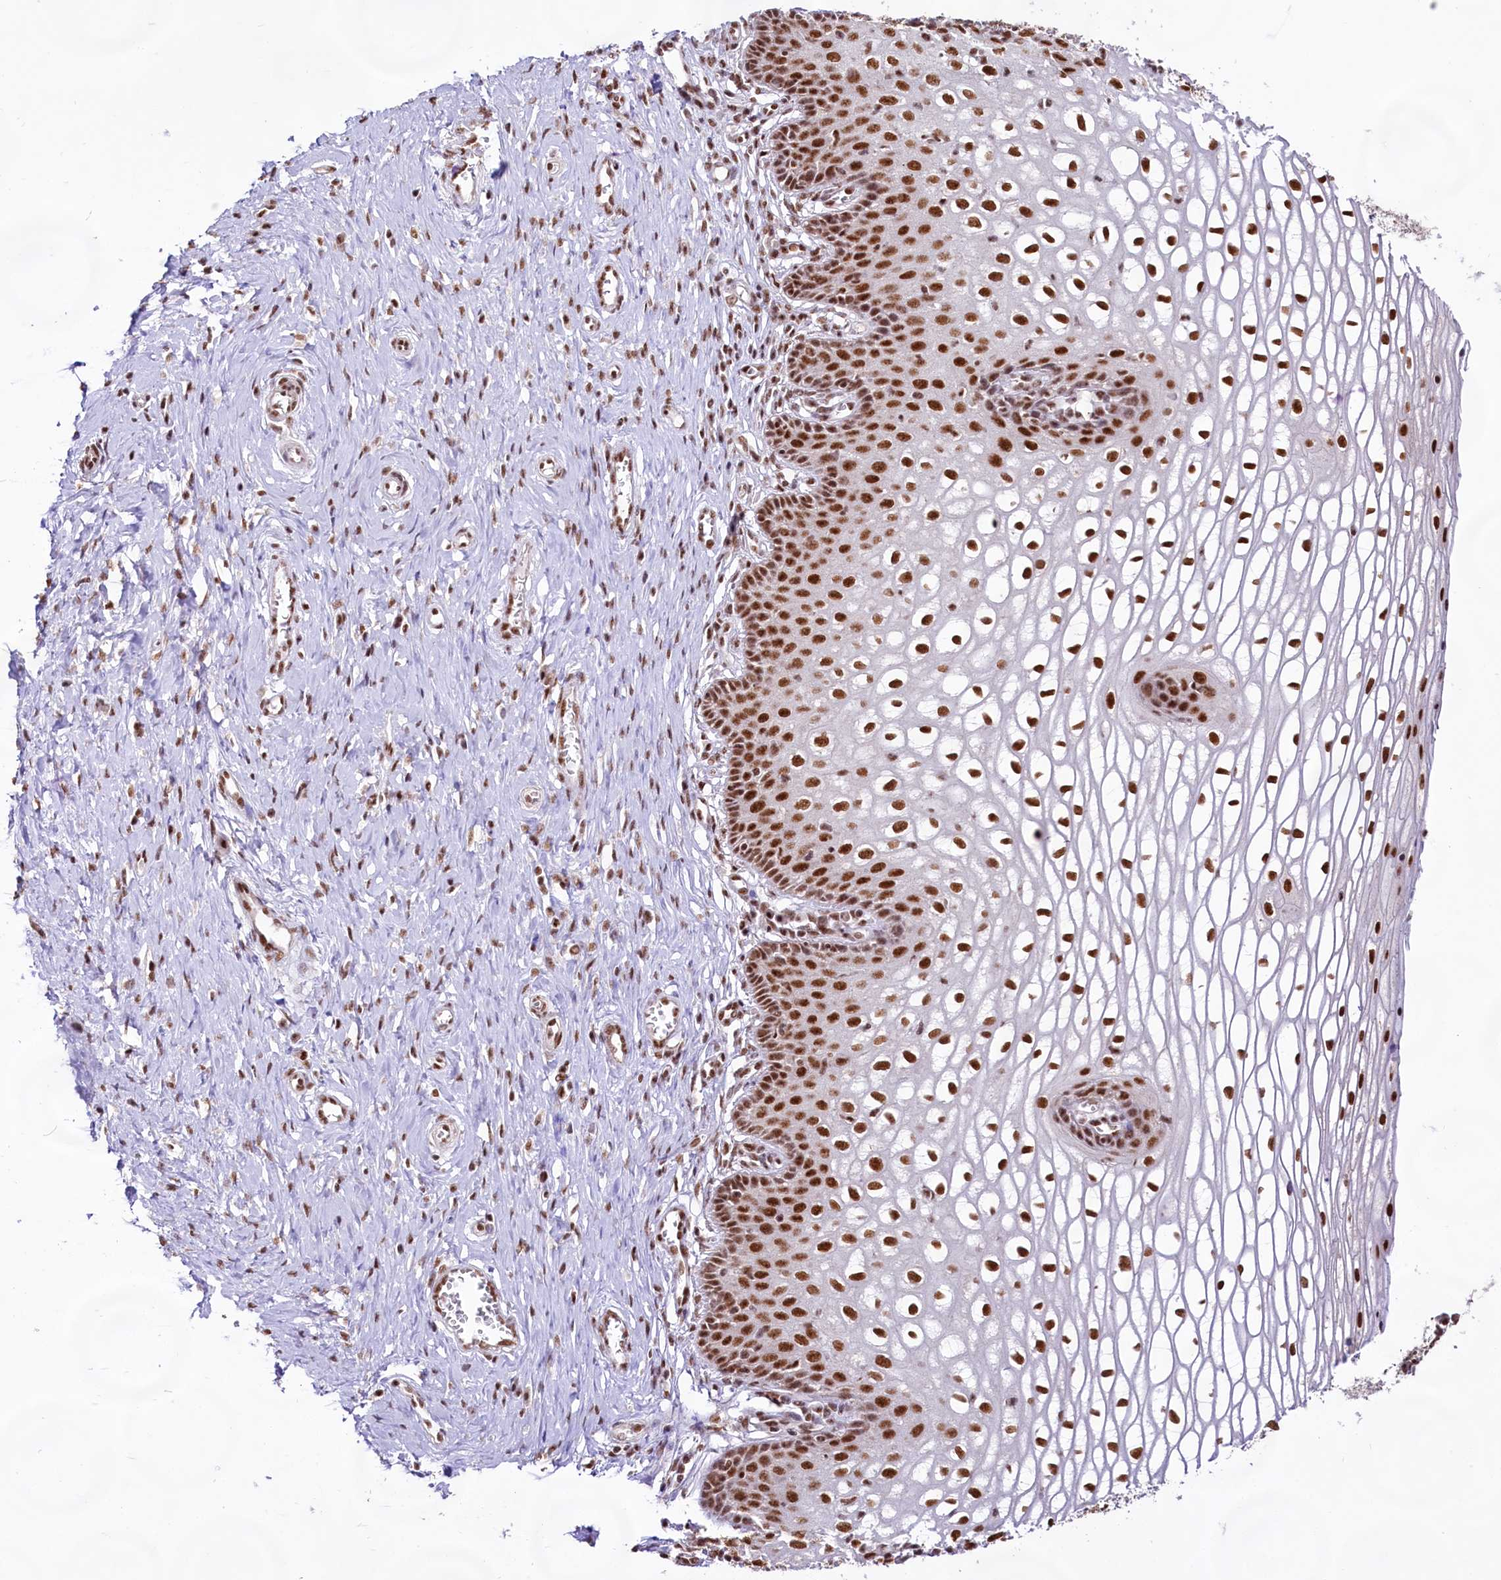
{"staining": {"intensity": "strong", "quantity": ">75%", "location": "nuclear"}, "tissue": "cervix", "cell_type": "Glandular cells", "image_type": "normal", "snomed": [{"axis": "morphology", "description": "Normal tissue, NOS"}, {"axis": "morphology", "description": "Adenocarcinoma, NOS"}, {"axis": "topography", "description": "Cervix"}], "caption": "Glandular cells reveal high levels of strong nuclear positivity in approximately >75% of cells in benign cervix. (brown staining indicates protein expression, while blue staining denotes nuclei).", "gene": "HIRA", "patient": {"sex": "female", "age": 29}}